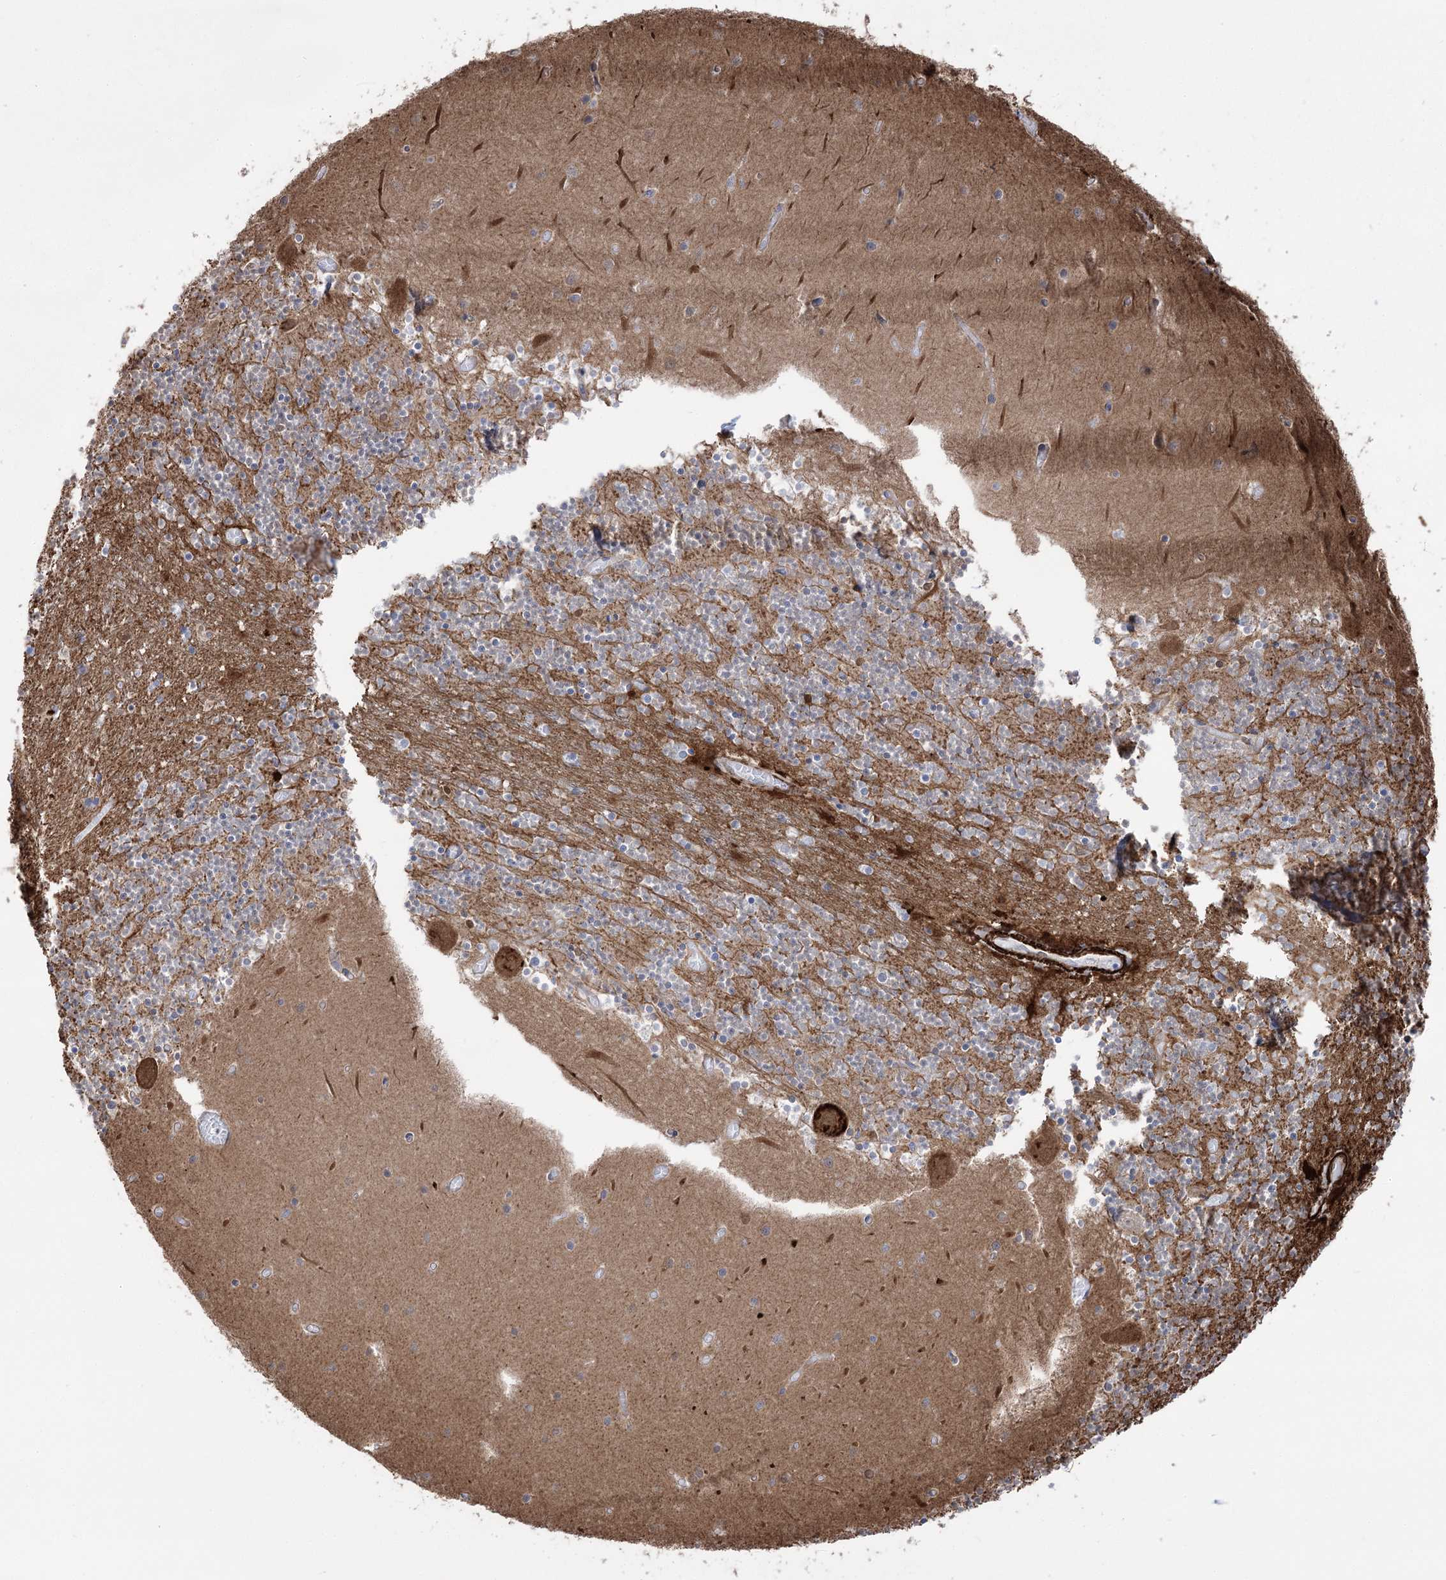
{"staining": {"intensity": "moderate", "quantity": ">75%", "location": "cytoplasmic/membranous"}, "tissue": "cerebellum", "cell_type": "Cells in granular layer", "image_type": "normal", "snomed": [{"axis": "morphology", "description": "Normal tissue, NOS"}, {"axis": "topography", "description": "Cerebellum"}], "caption": "Cells in granular layer reveal moderate cytoplasmic/membranous staining in approximately >75% of cells in unremarkable cerebellum.", "gene": "PLEKHA5", "patient": {"sex": "female", "age": 28}}